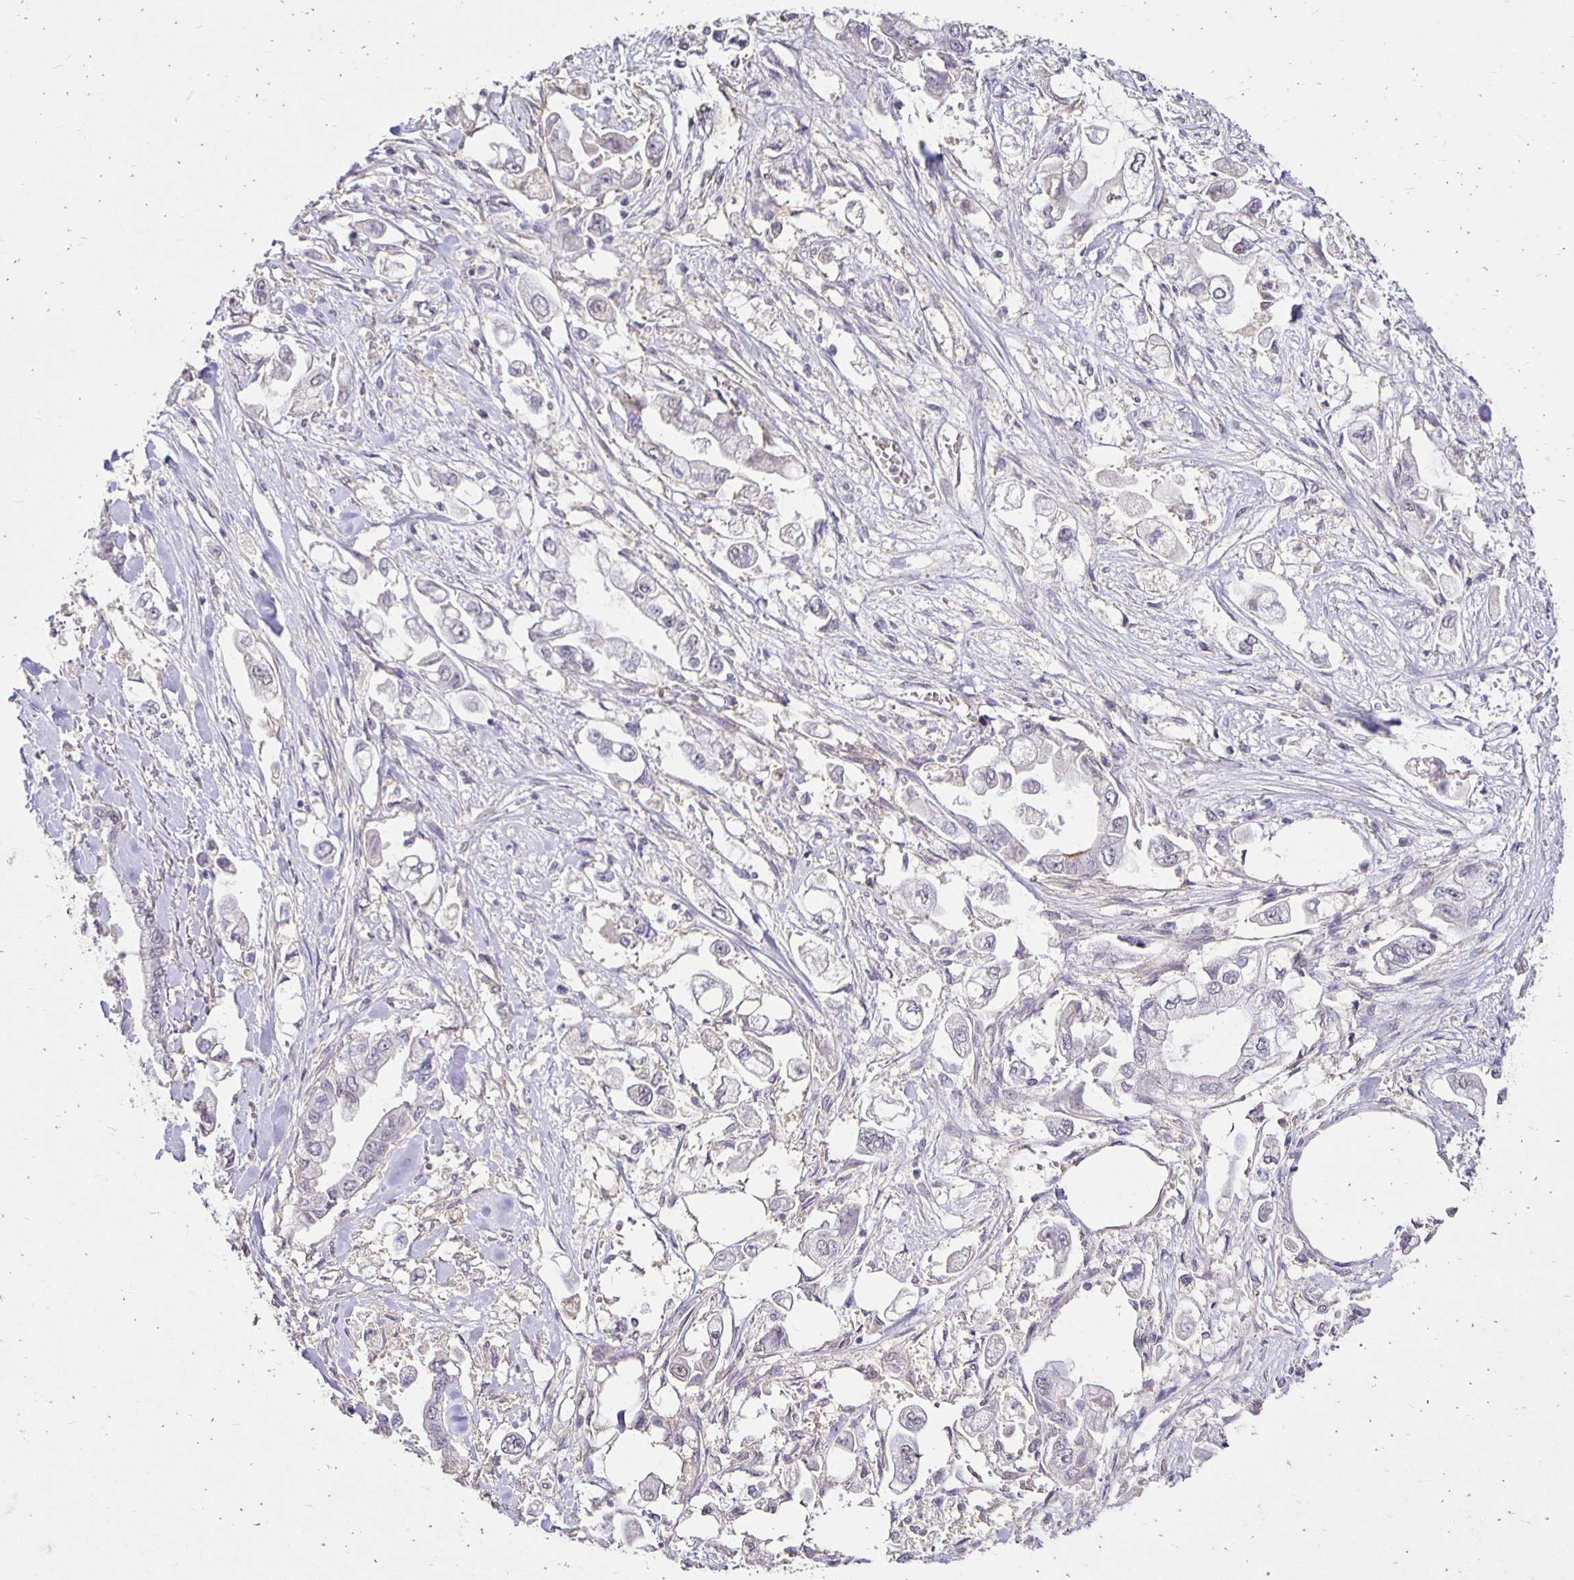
{"staining": {"intensity": "negative", "quantity": "none", "location": "none"}, "tissue": "stomach cancer", "cell_type": "Tumor cells", "image_type": "cancer", "snomed": [{"axis": "morphology", "description": "Adenocarcinoma, NOS"}, {"axis": "topography", "description": "Stomach"}], "caption": "Tumor cells show no significant staining in stomach adenocarcinoma.", "gene": "PNPLA3", "patient": {"sex": "male", "age": 62}}